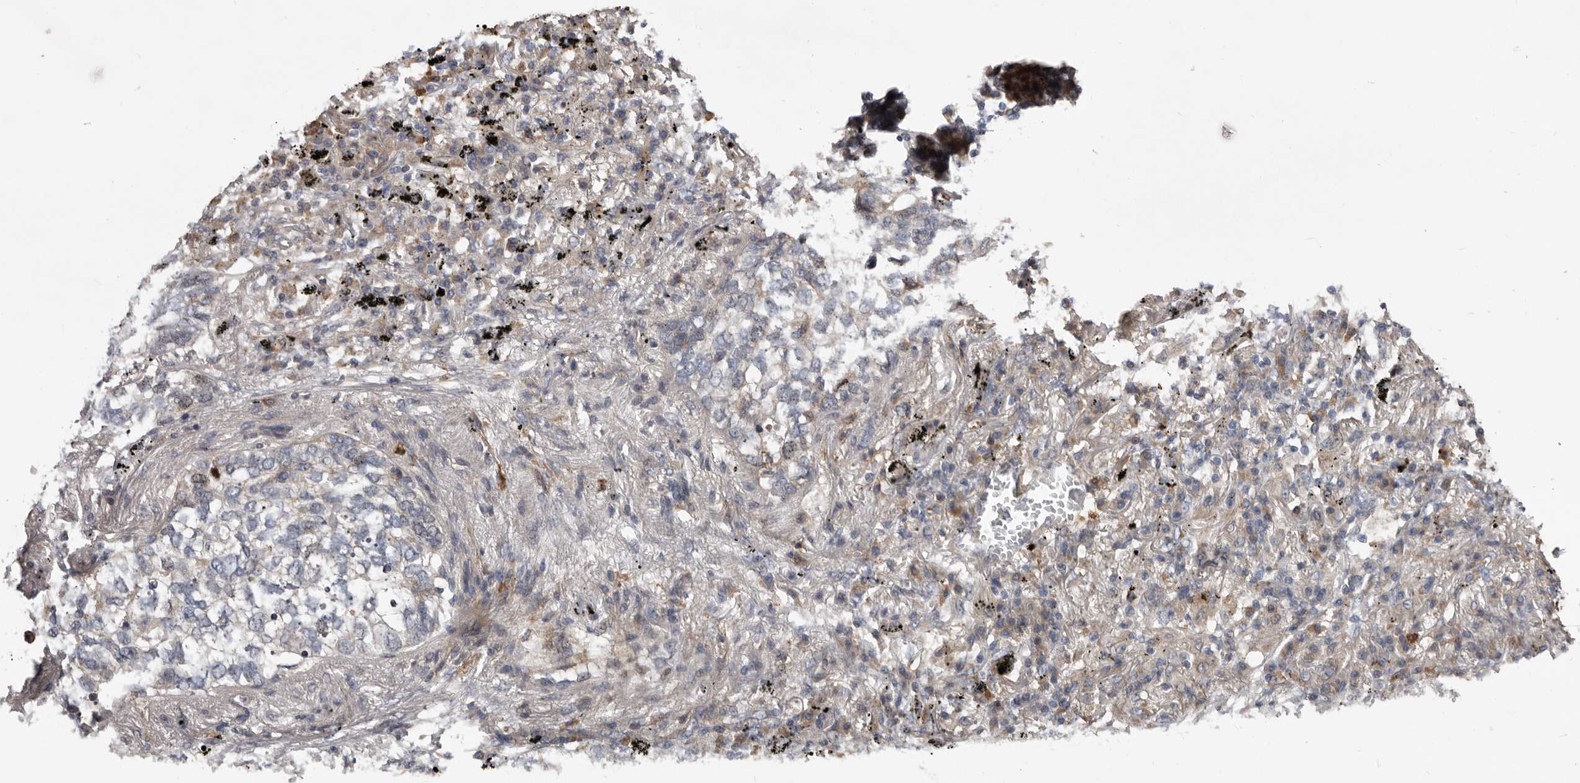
{"staining": {"intensity": "moderate", "quantity": "<25%", "location": "nuclear"}, "tissue": "lung cancer", "cell_type": "Tumor cells", "image_type": "cancer", "snomed": [{"axis": "morphology", "description": "Squamous cell carcinoma, NOS"}, {"axis": "topography", "description": "Lung"}], "caption": "Tumor cells exhibit low levels of moderate nuclear positivity in approximately <25% of cells in lung cancer. The staining was performed using DAB (3,3'-diaminobenzidine), with brown indicating positive protein expression. Nuclei are stained blue with hematoxylin.", "gene": "CDCA8", "patient": {"sex": "female", "age": 63}}